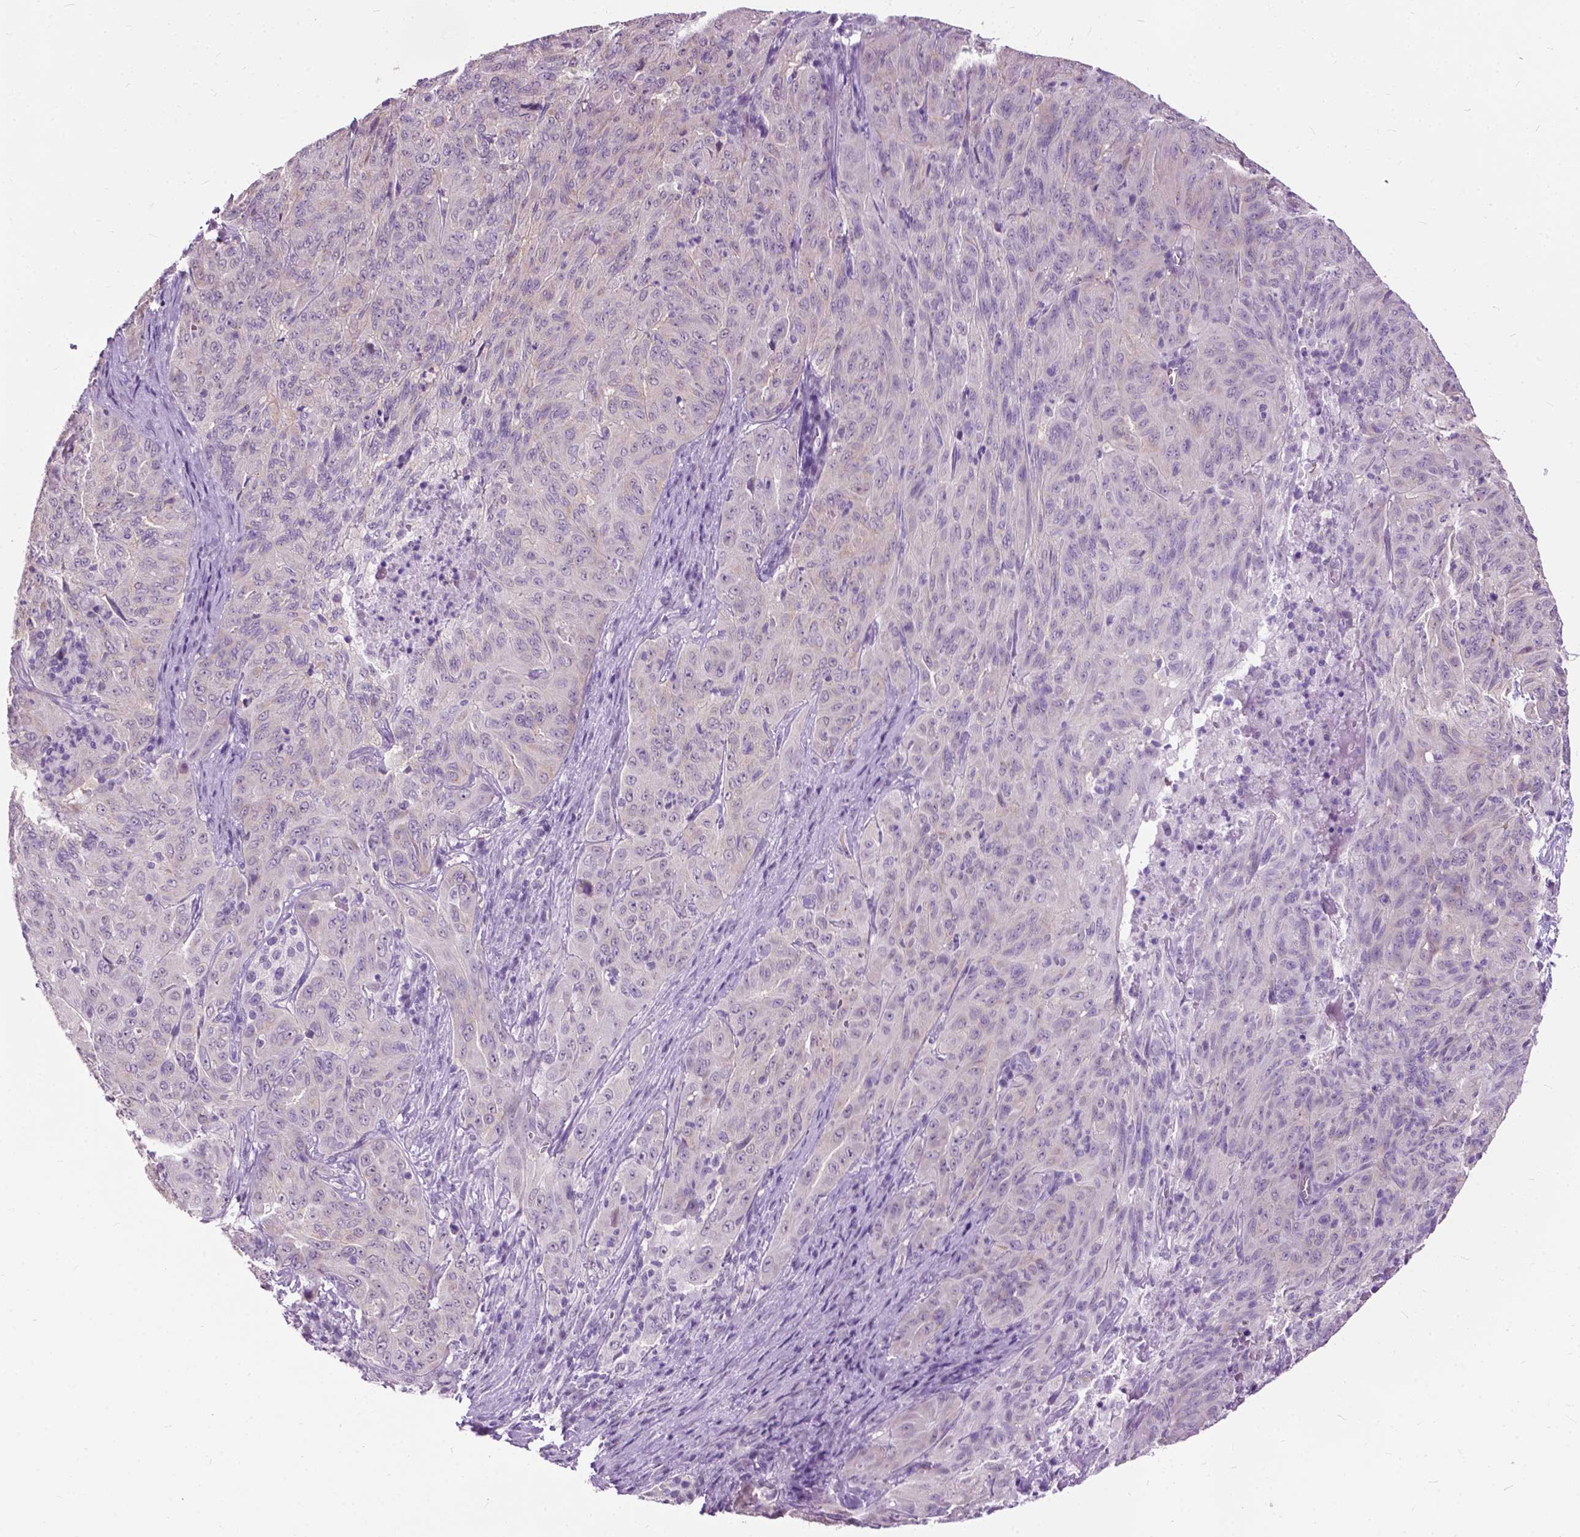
{"staining": {"intensity": "negative", "quantity": "none", "location": "none"}, "tissue": "pancreatic cancer", "cell_type": "Tumor cells", "image_type": "cancer", "snomed": [{"axis": "morphology", "description": "Adenocarcinoma, NOS"}, {"axis": "topography", "description": "Pancreas"}], "caption": "Human adenocarcinoma (pancreatic) stained for a protein using immunohistochemistry shows no positivity in tumor cells.", "gene": "GPR37L1", "patient": {"sex": "male", "age": 63}}